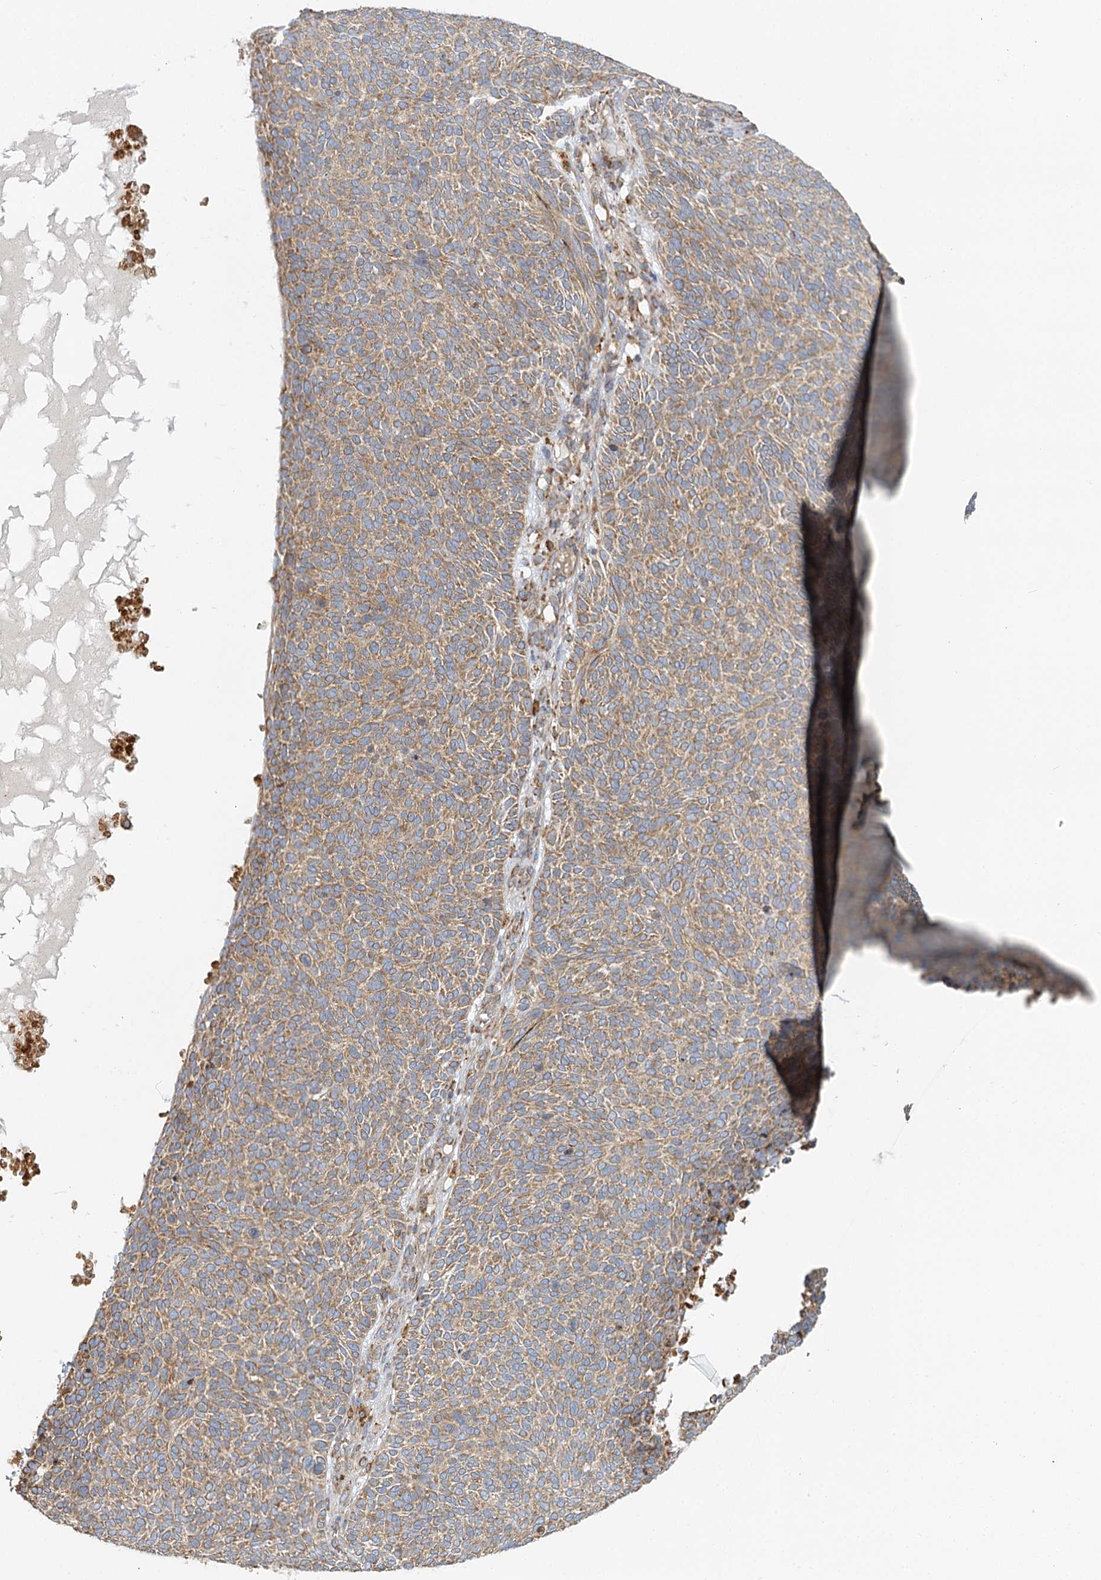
{"staining": {"intensity": "moderate", "quantity": ">75%", "location": "cytoplasmic/membranous"}, "tissue": "skin cancer", "cell_type": "Tumor cells", "image_type": "cancer", "snomed": [{"axis": "morphology", "description": "Squamous cell carcinoma, NOS"}, {"axis": "topography", "description": "Skin"}], "caption": "The image shows immunohistochemical staining of skin squamous cell carcinoma. There is moderate cytoplasmic/membranous positivity is seen in about >75% of tumor cells.", "gene": "TAS1R1", "patient": {"sex": "female", "age": 90}}